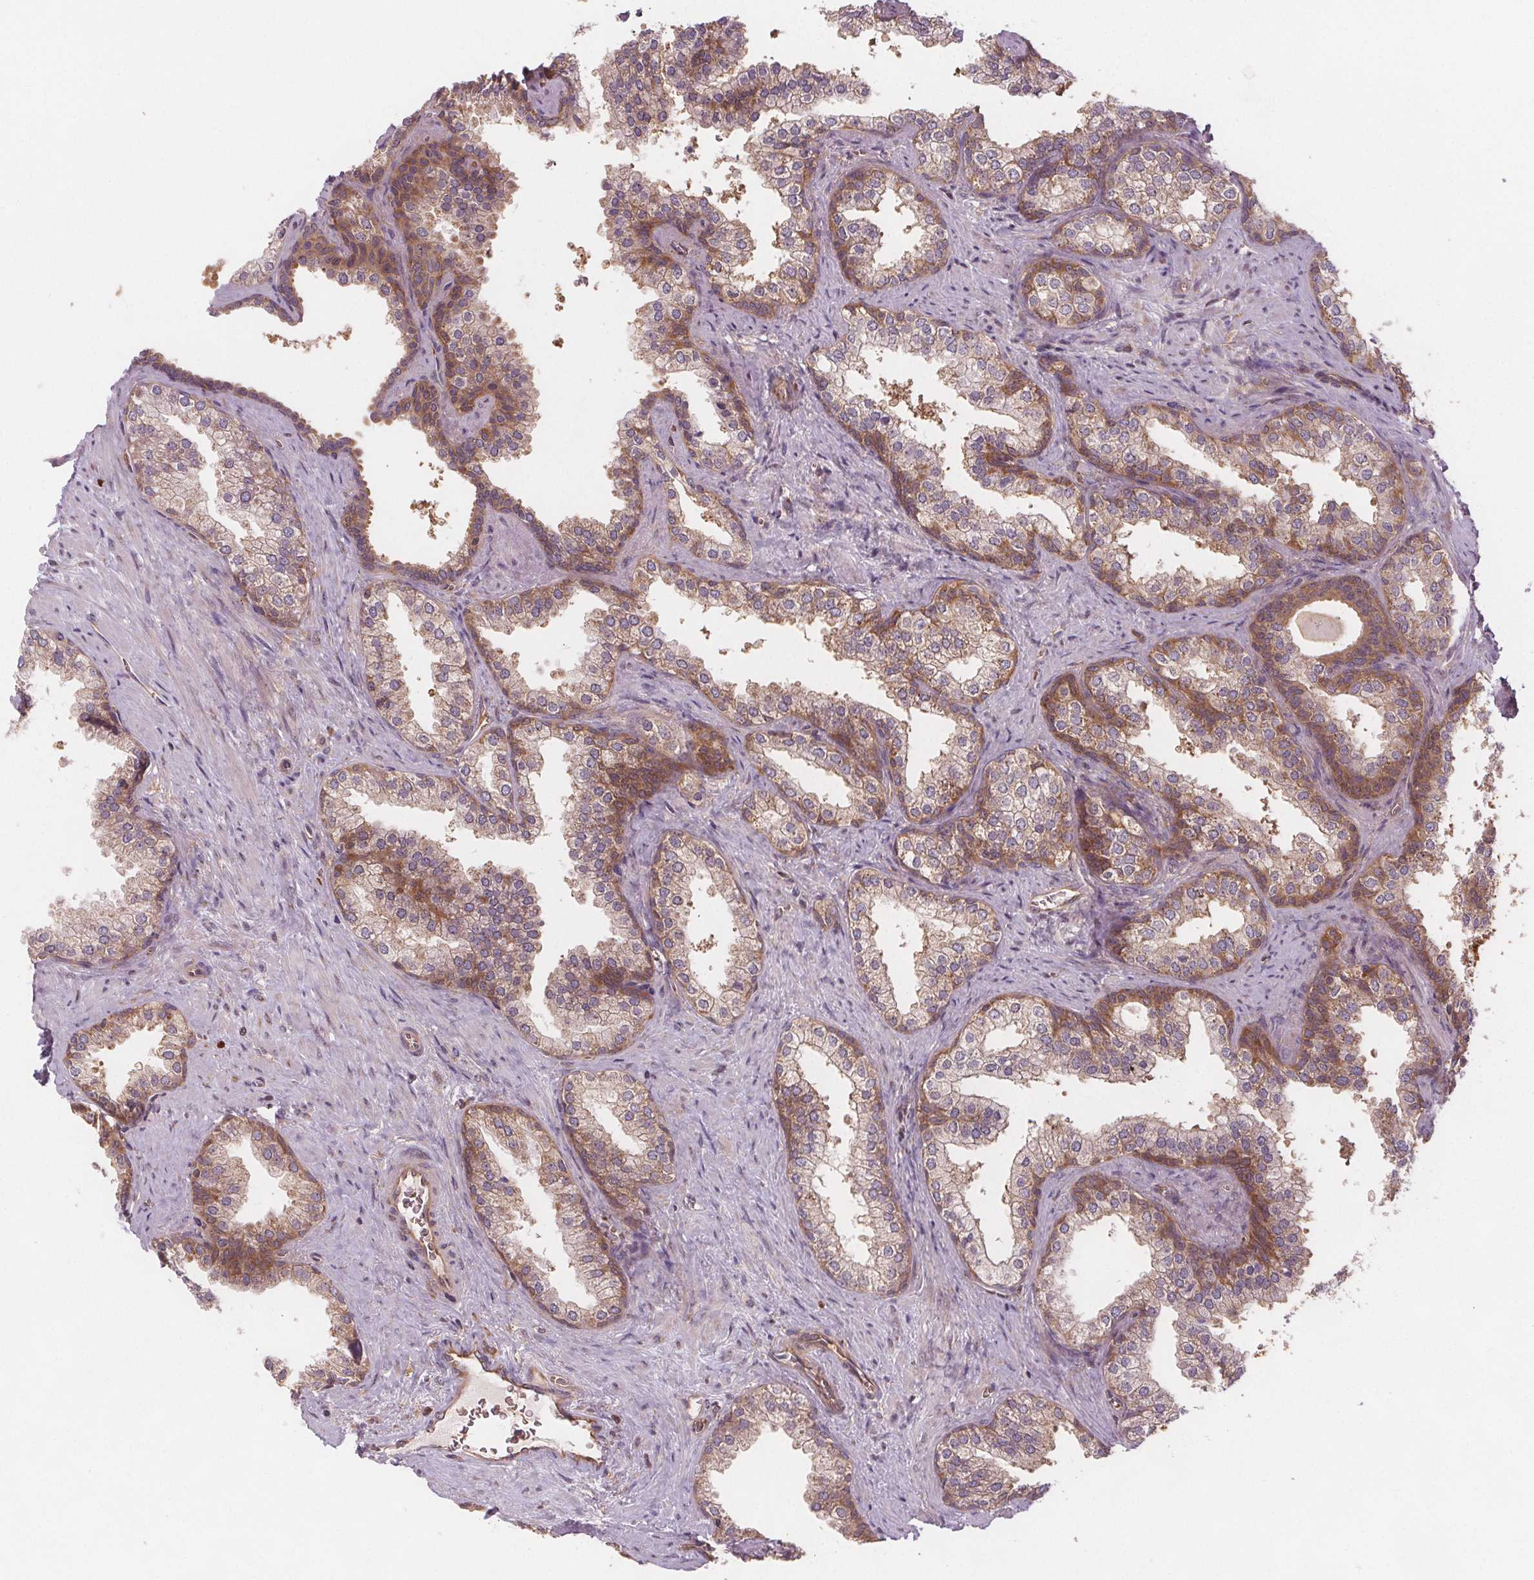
{"staining": {"intensity": "moderate", "quantity": "25%-75%", "location": "cytoplasmic/membranous"}, "tissue": "prostate", "cell_type": "Glandular cells", "image_type": "normal", "snomed": [{"axis": "morphology", "description": "Normal tissue, NOS"}, {"axis": "topography", "description": "Prostate"}], "caption": "This image reveals unremarkable prostate stained with immunohistochemistry (IHC) to label a protein in brown. The cytoplasmic/membranous of glandular cells show moderate positivity for the protein. Nuclei are counter-stained blue.", "gene": "EIF3D", "patient": {"sex": "male", "age": 79}}